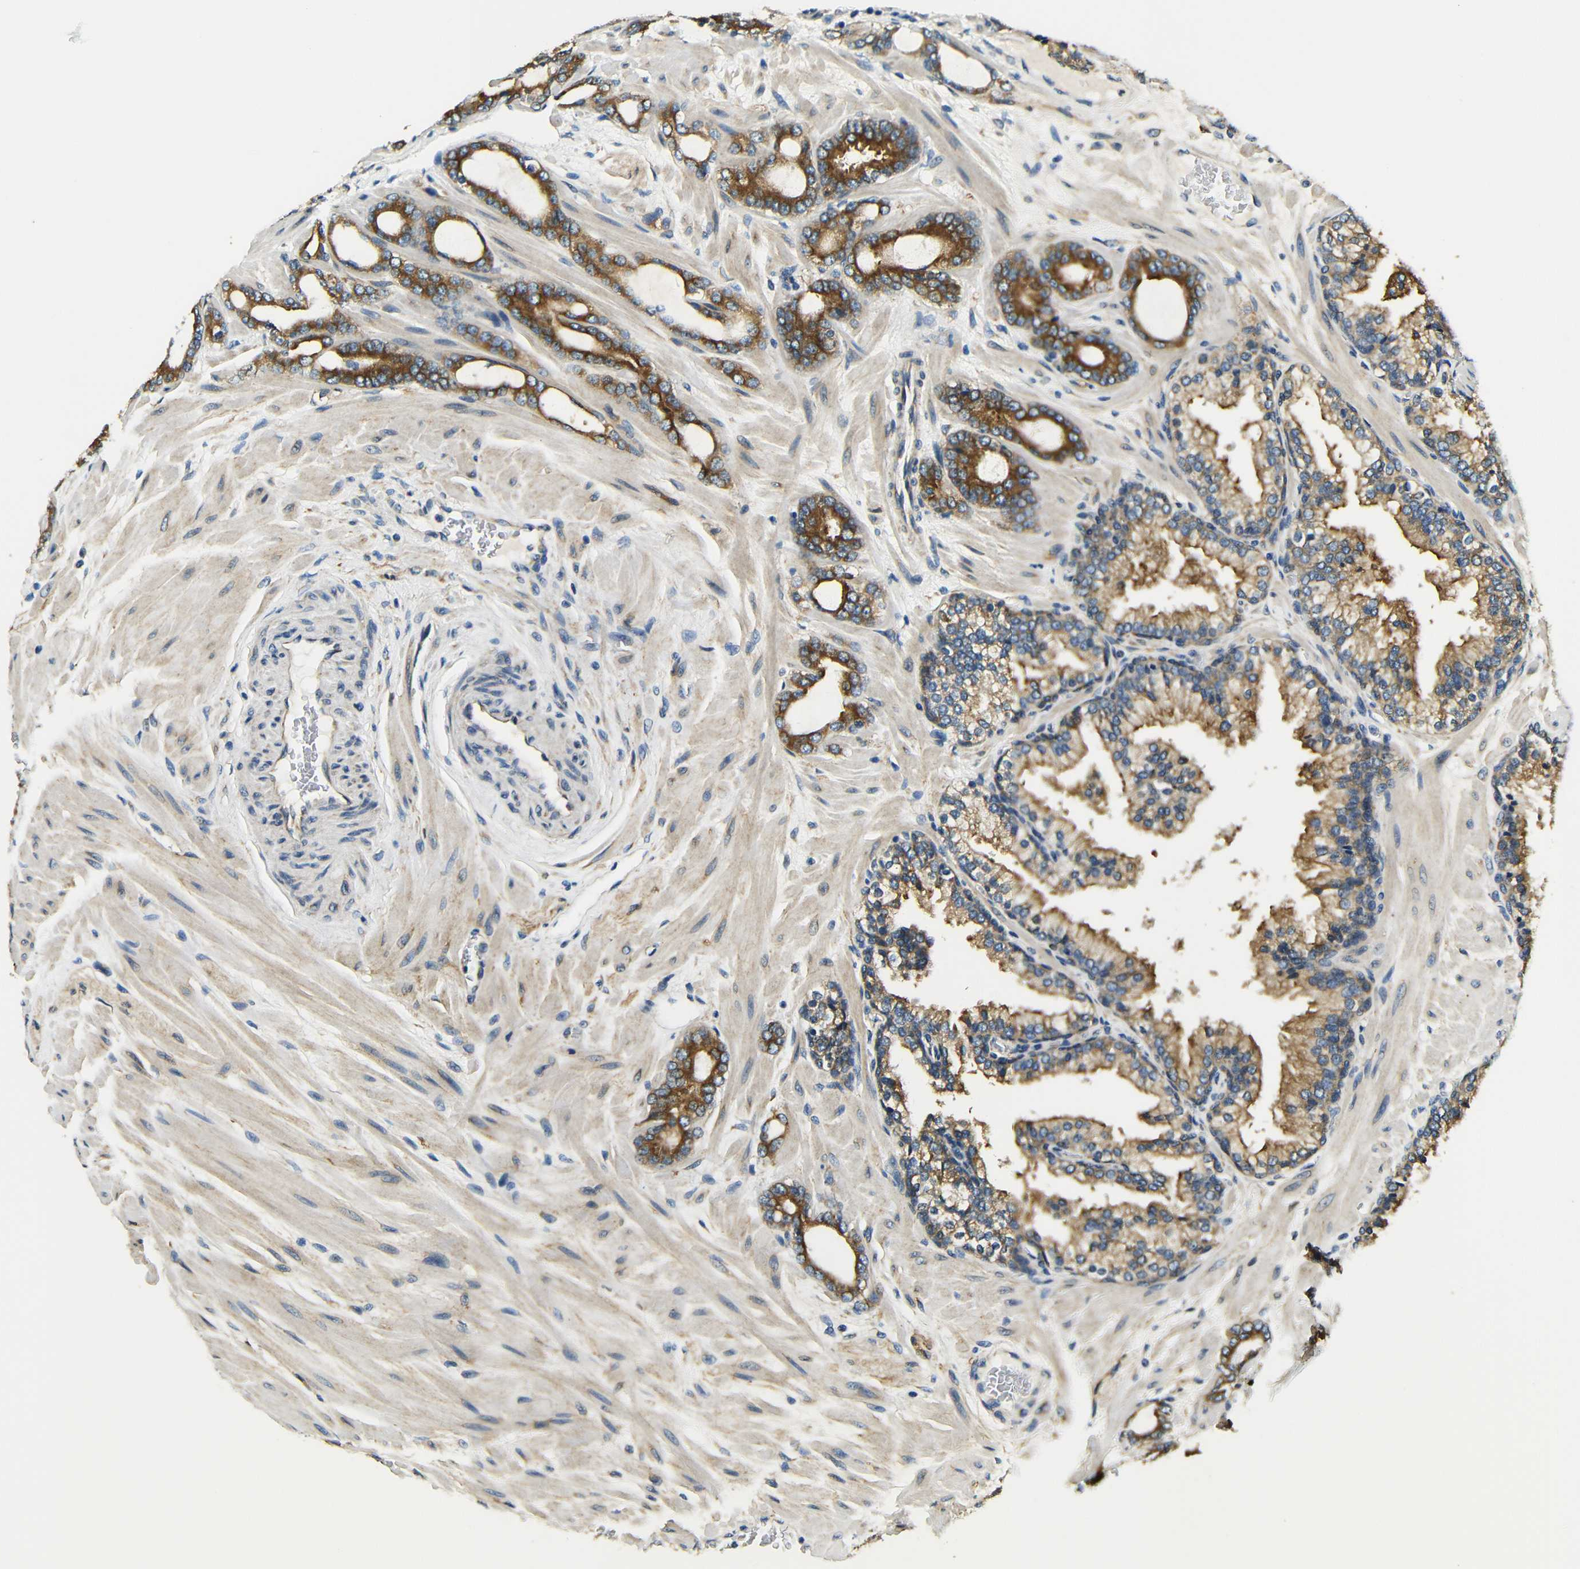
{"staining": {"intensity": "strong", "quantity": ">75%", "location": "cytoplasmic/membranous"}, "tissue": "prostate cancer", "cell_type": "Tumor cells", "image_type": "cancer", "snomed": [{"axis": "morphology", "description": "Adenocarcinoma, Low grade"}, {"axis": "topography", "description": "Prostate"}], "caption": "Immunohistochemistry micrograph of neoplastic tissue: human prostate cancer stained using immunohistochemistry (IHC) displays high levels of strong protein expression localized specifically in the cytoplasmic/membranous of tumor cells, appearing as a cytoplasmic/membranous brown color.", "gene": "VAPB", "patient": {"sex": "male", "age": 63}}